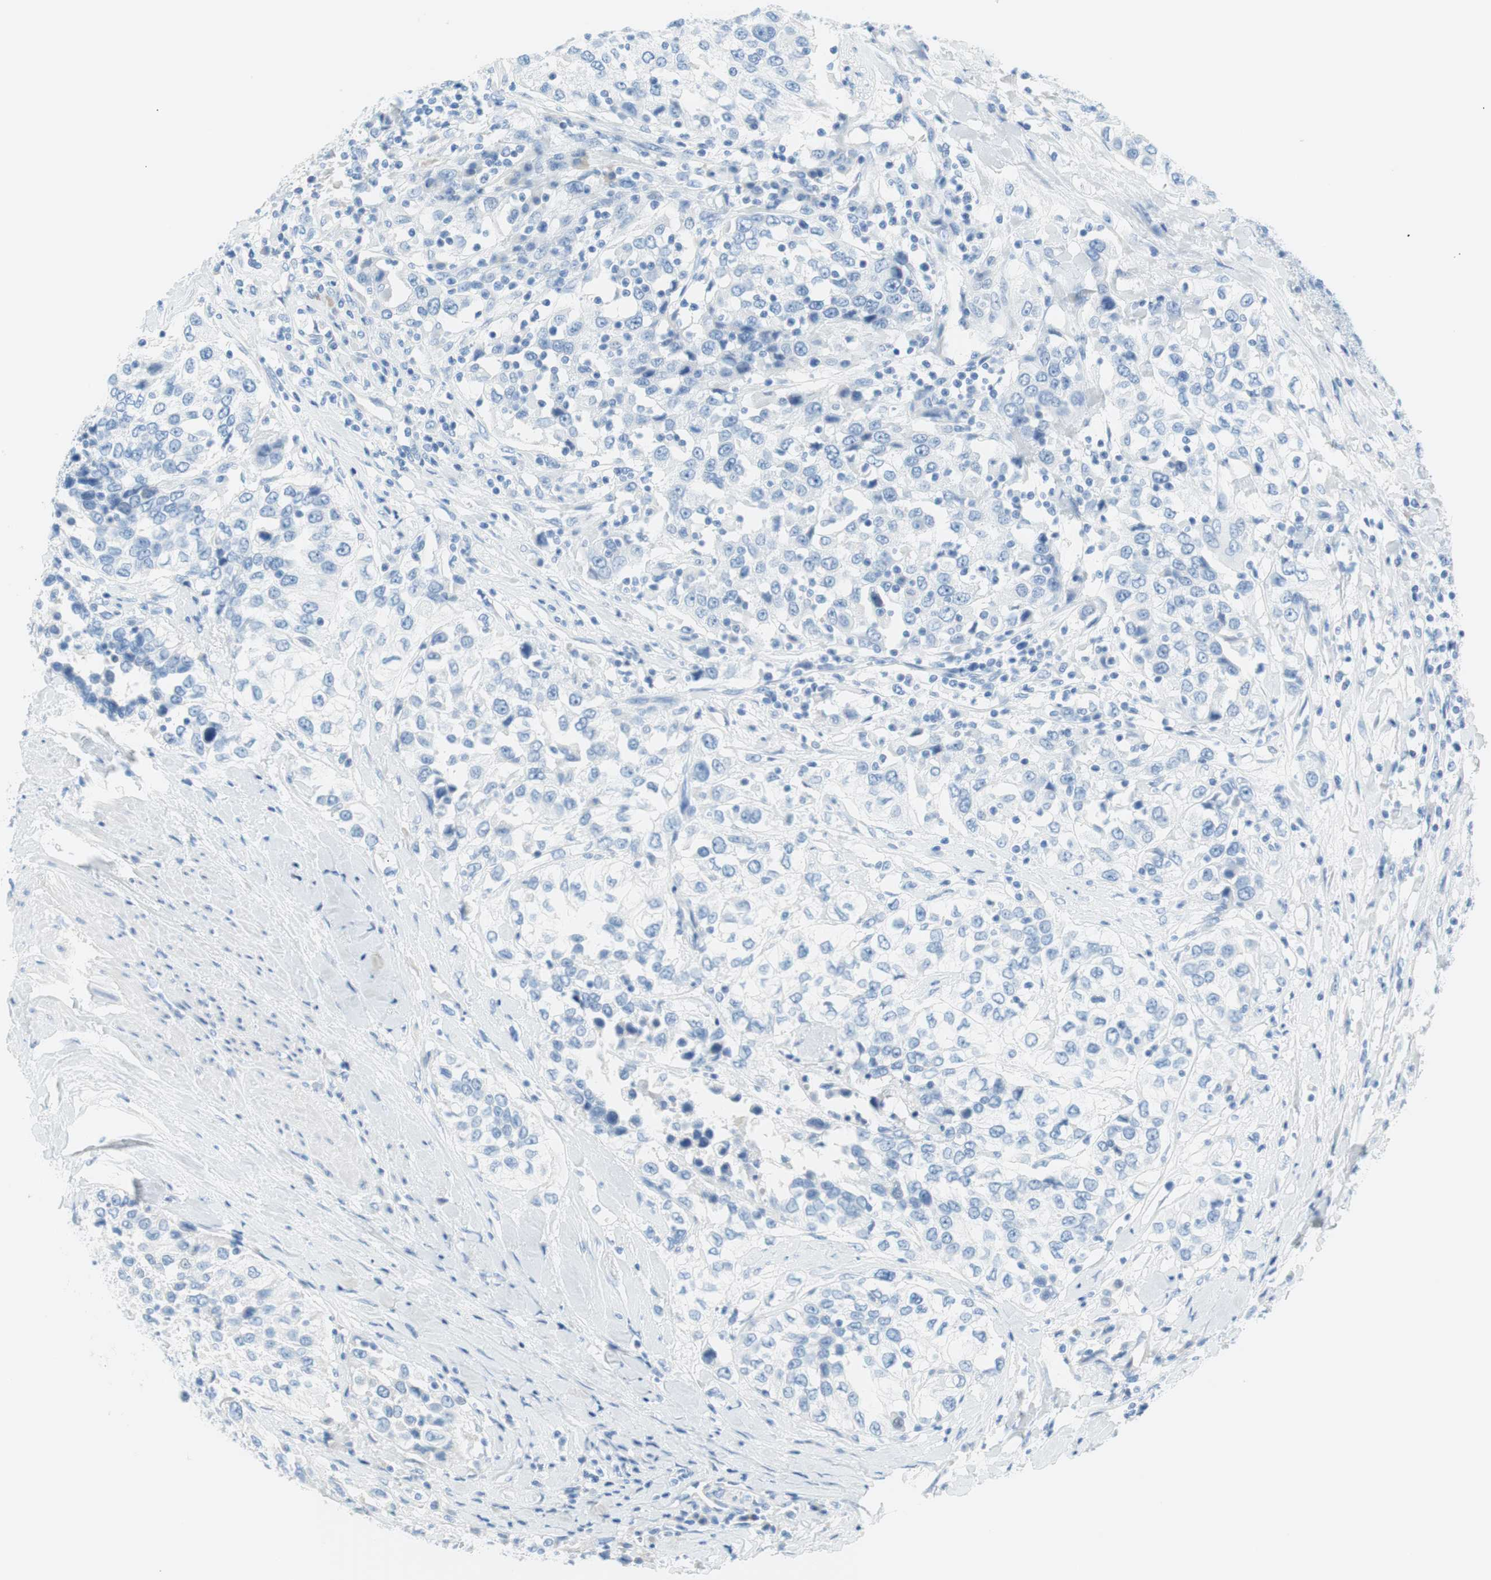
{"staining": {"intensity": "negative", "quantity": "none", "location": "none"}, "tissue": "urothelial cancer", "cell_type": "Tumor cells", "image_type": "cancer", "snomed": [{"axis": "morphology", "description": "Urothelial carcinoma, High grade"}, {"axis": "topography", "description": "Urinary bladder"}], "caption": "Tumor cells show no significant protein staining in urothelial cancer. (Brightfield microscopy of DAB (3,3'-diaminobenzidine) immunohistochemistry at high magnification).", "gene": "MYH1", "patient": {"sex": "female", "age": 80}}